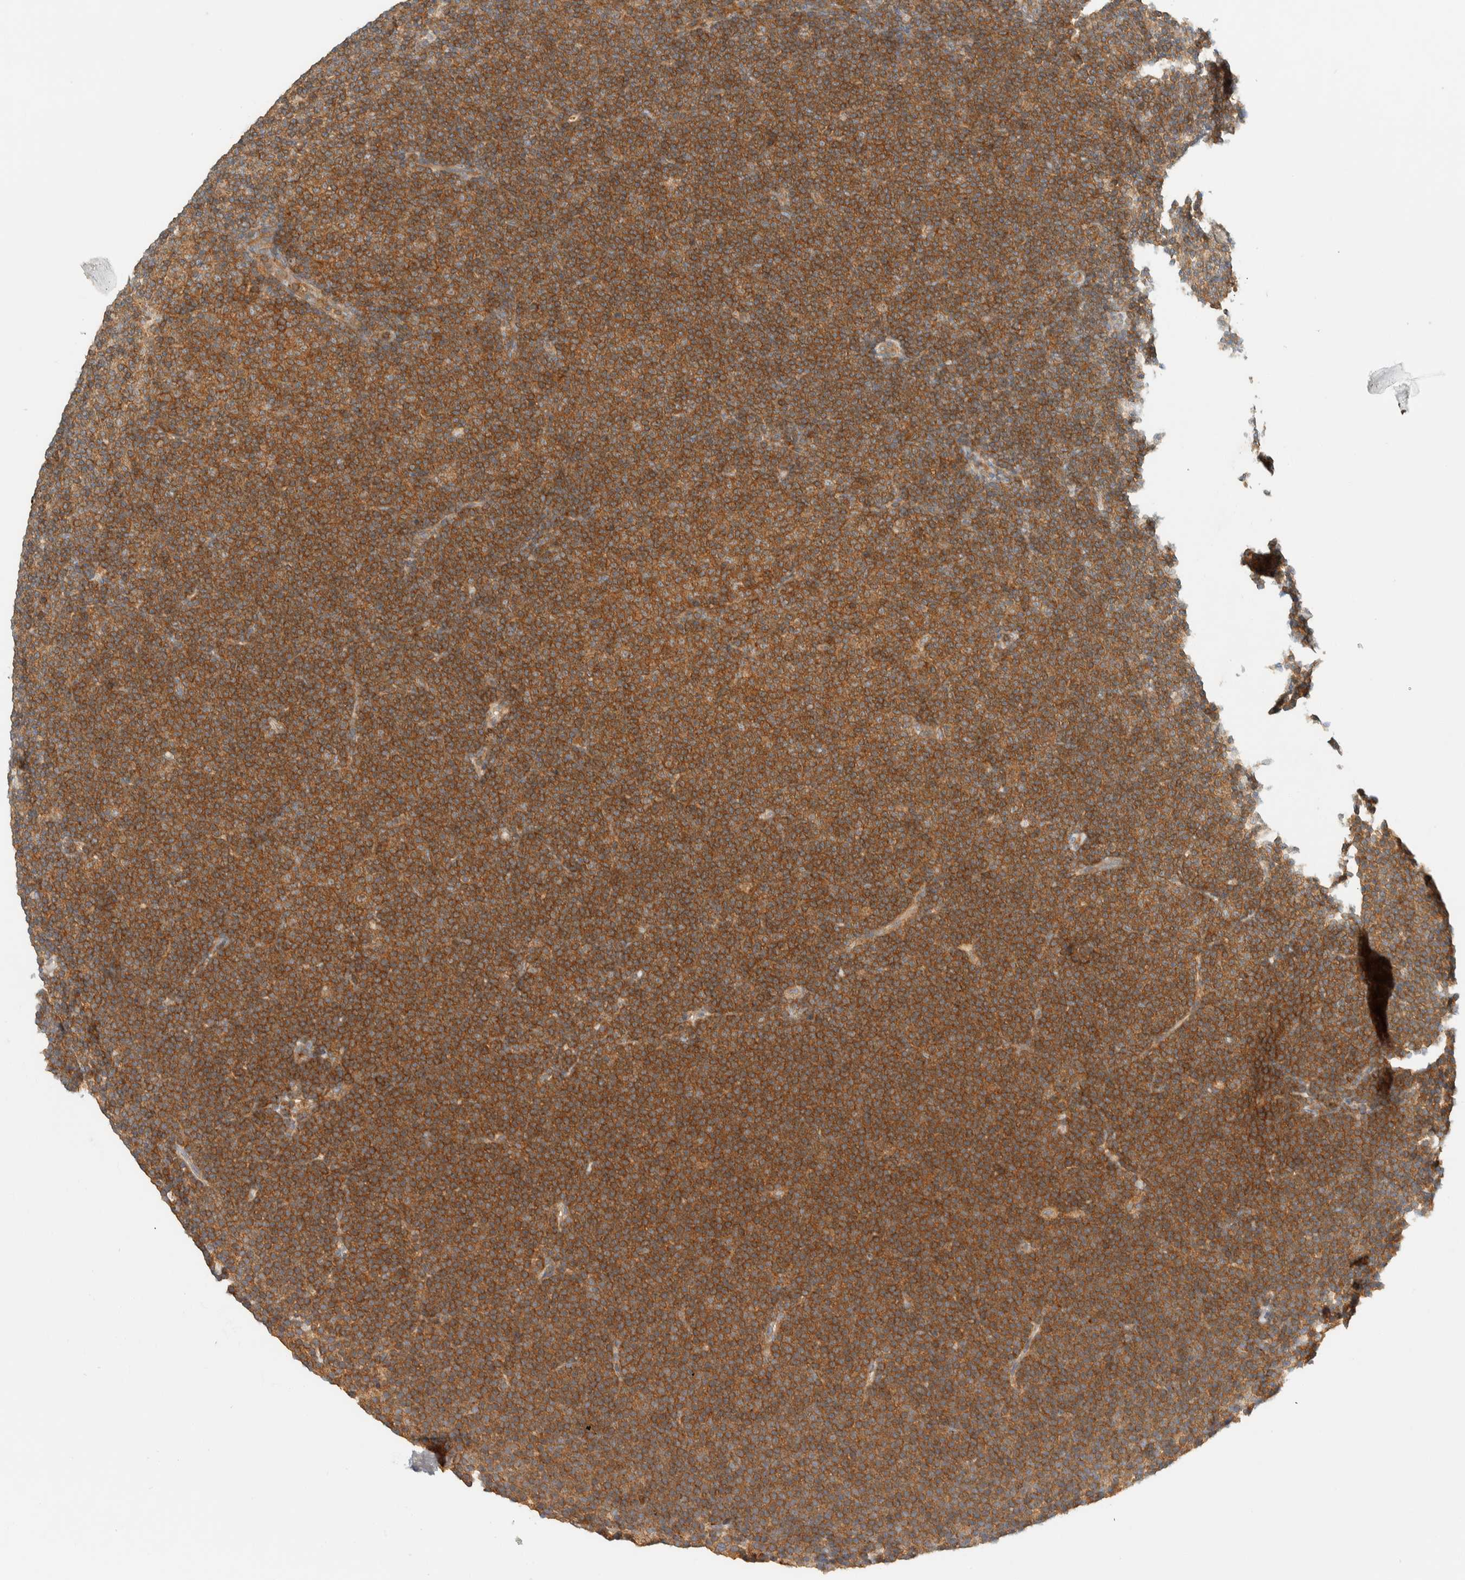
{"staining": {"intensity": "moderate", "quantity": ">75%", "location": "cytoplasmic/membranous"}, "tissue": "lymphoma", "cell_type": "Tumor cells", "image_type": "cancer", "snomed": [{"axis": "morphology", "description": "Malignant lymphoma, non-Hodgkin's type, Low grade"}, {"axis": "topography", "description": "Lymph node"}], "caption": "Protein expression by immunohistochemistry (IHC) demonstrates moderate cytoplasmic/membranous staining in about >75% of tumor cells in malignant lymphoma, non-Hodgkin's type (low-grade). The staining is performed using DAB (3,3'-diaminobenzidine) brown chromogen to label protein expression. The nuclei are counter-stained blue using hematoxylin.", "gene": "ARFGEF1", "patient": {"sex": "female", "age": 53}}